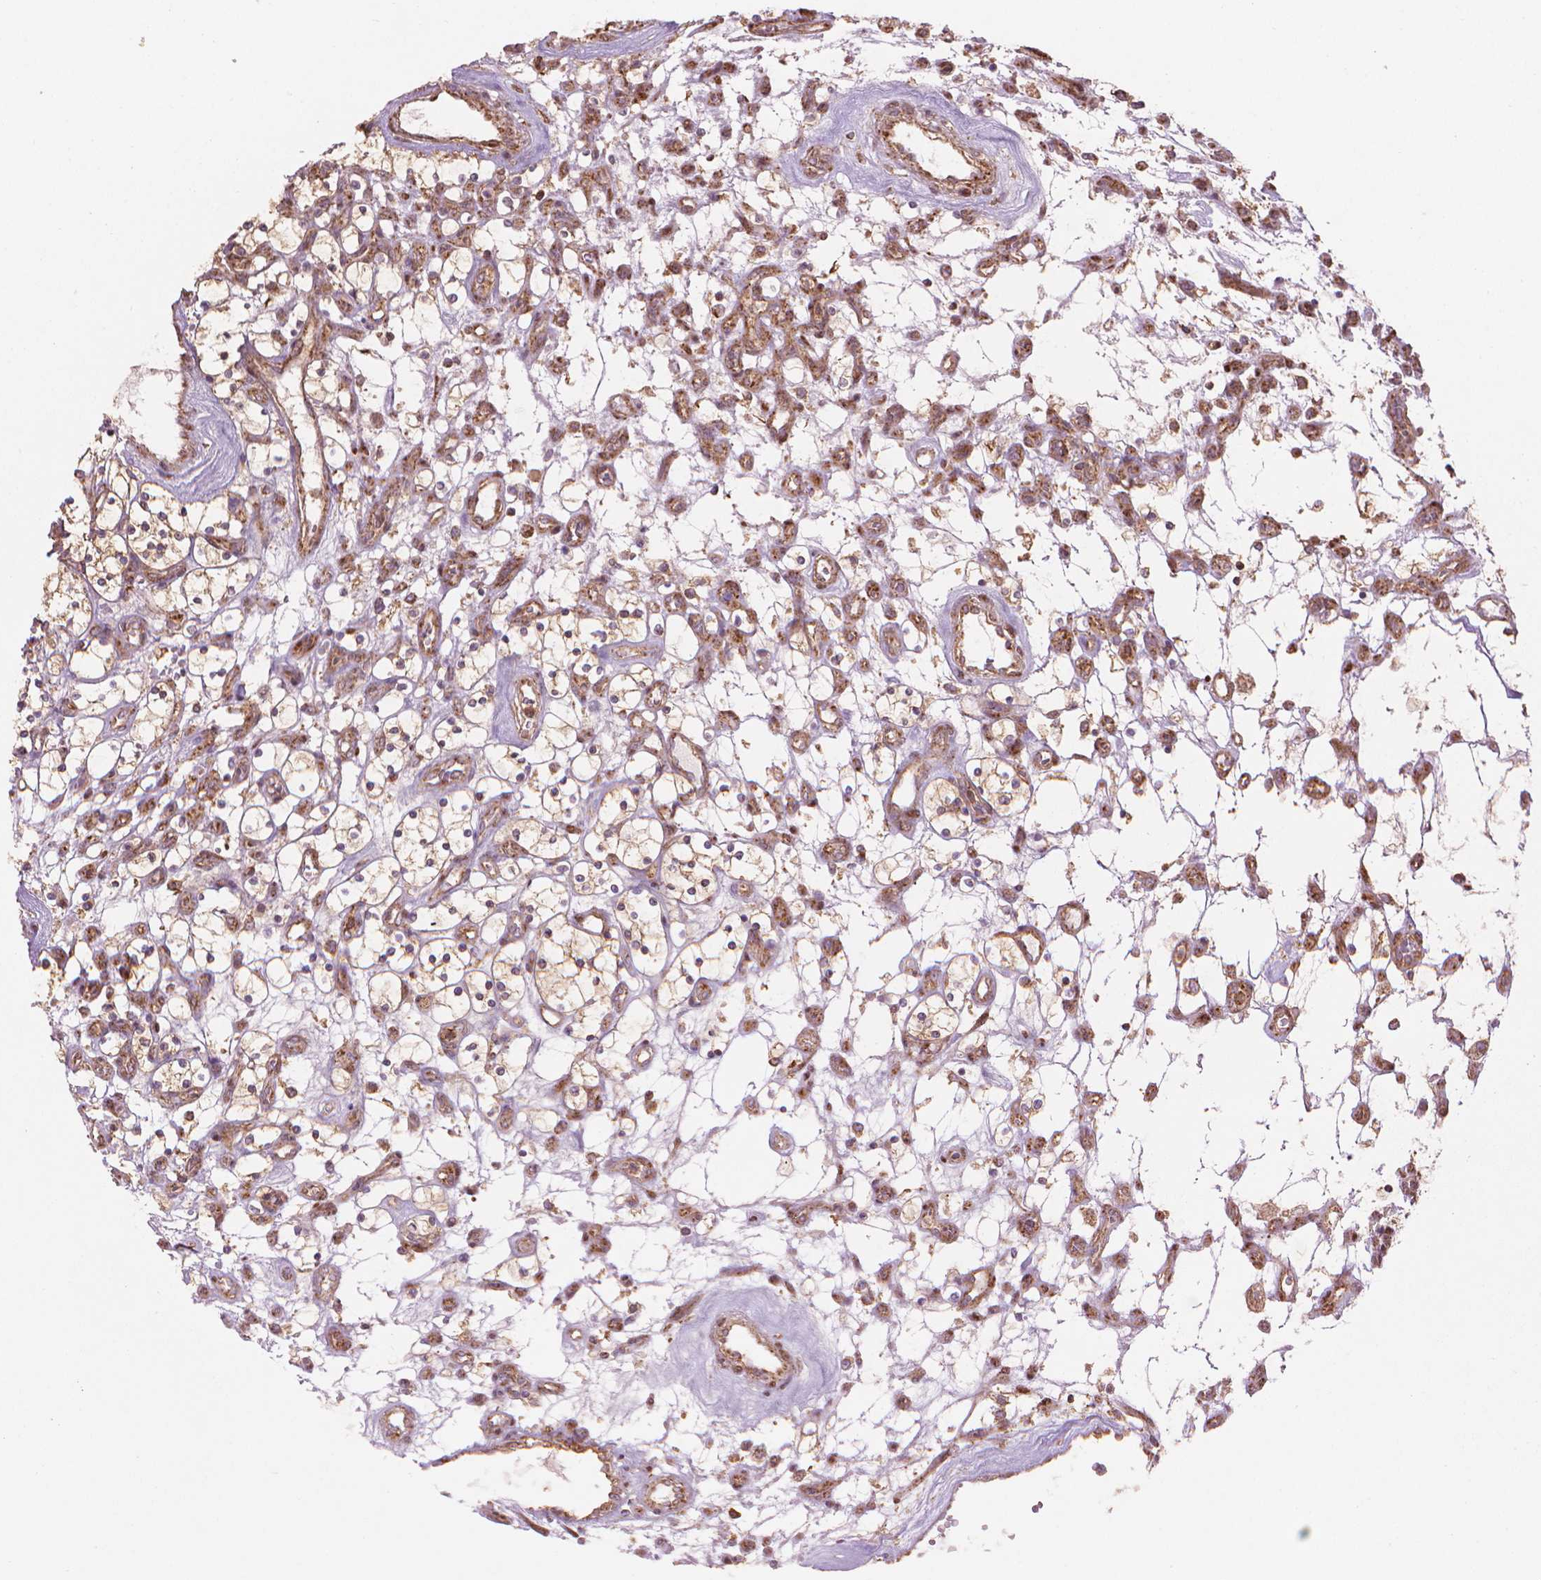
{"staining": {"intensity": "weak", "quantity": ">75%", "location": "cytoplasmic/membranous"}, "tissue": "renal cancer", "cell_type": "Tumor cells", "image_type": "cancer", "snomed": [{"axis": "morphology", "description": "Adenocarcinoma, NOS"}, {"axis": "topography", "description": "Kidney"}], "caption": "Immunohistochemistry of adenocarcinoma (renal) shows low levels of weak cytoplasmic/membranous positivity in about >75% of tumor cells. Nuclei are stained in blue.", "gene": "VARS2", "patient": {"sex": "female", "age": 69}}